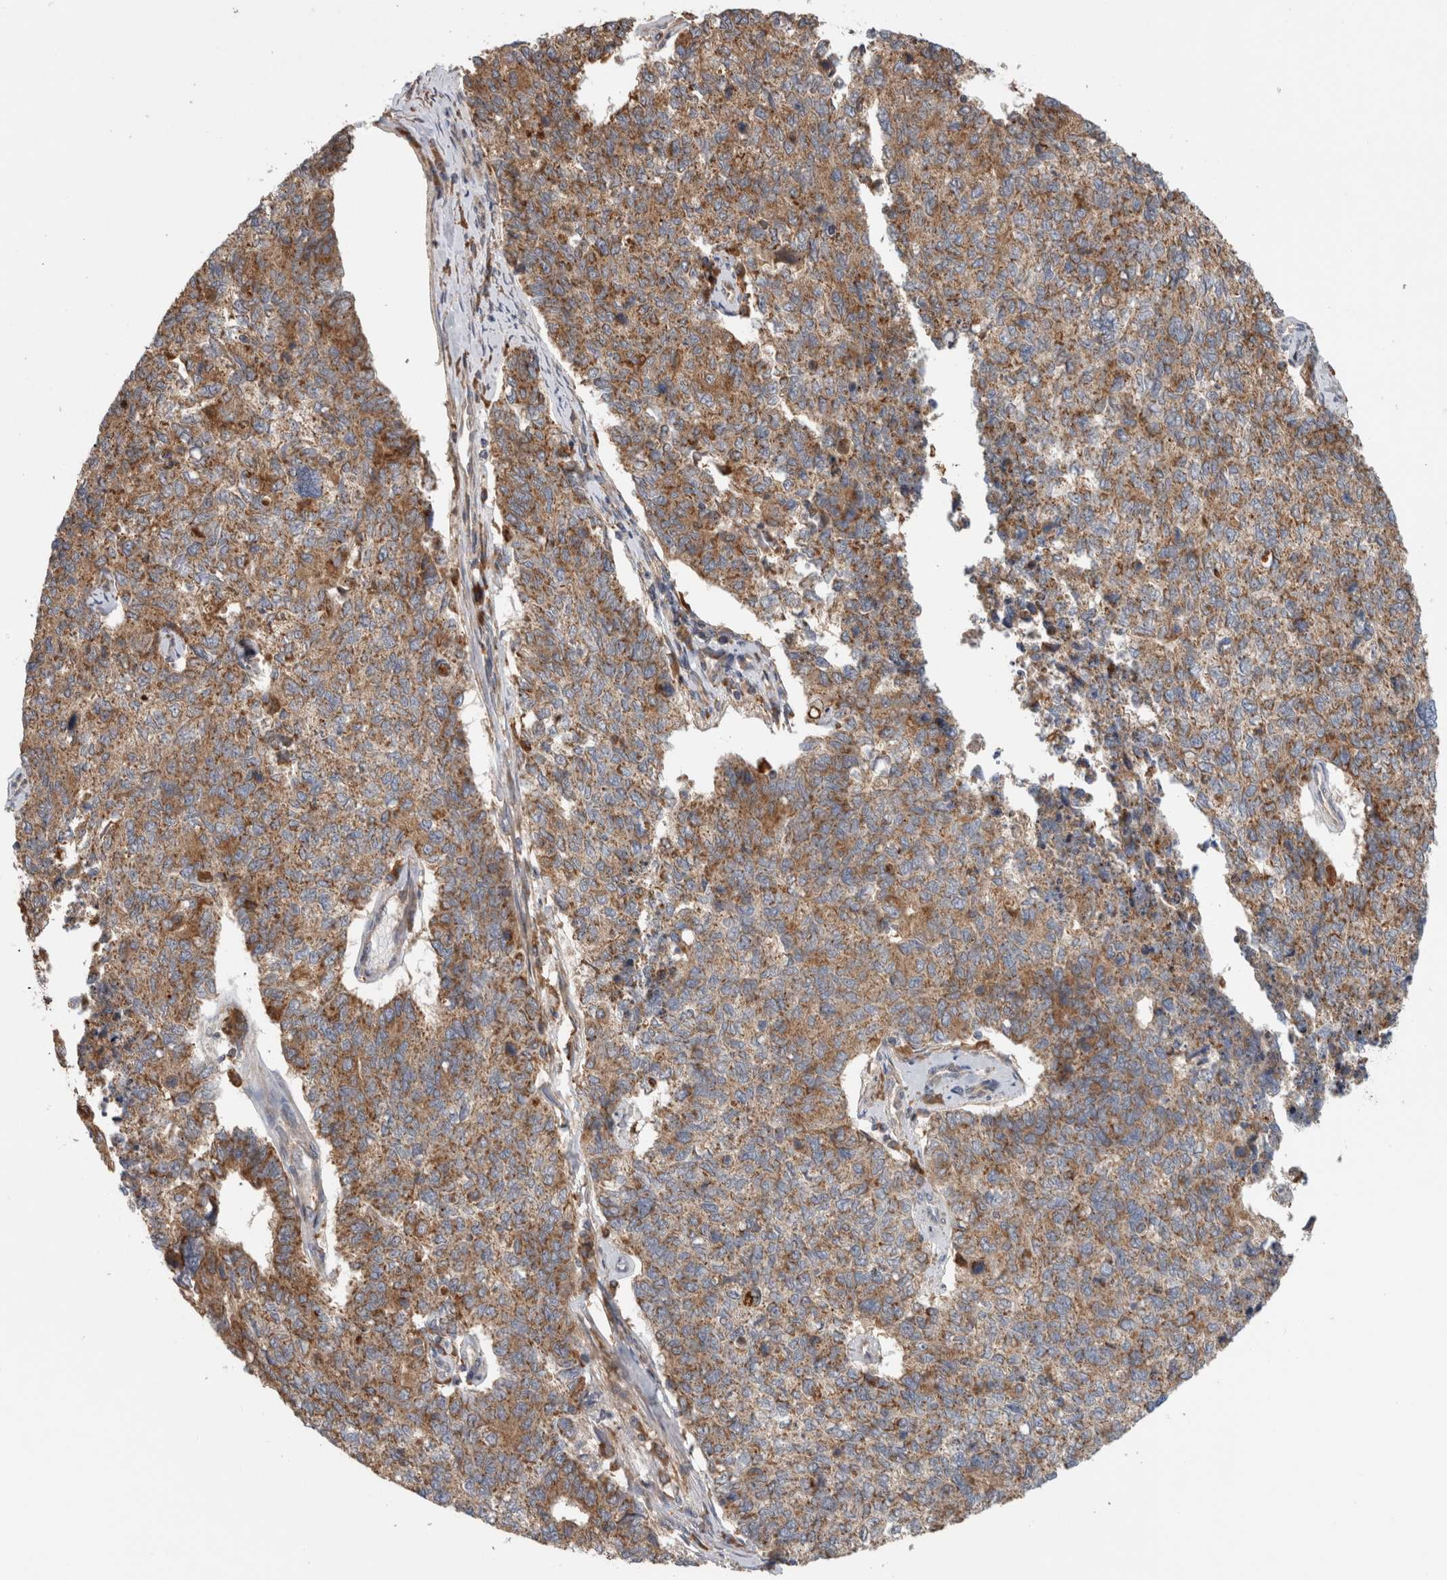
{"staining": {"intensity": "moderate", "quantity": ">75%", "location": "cytoplasmic/membranous"}, "tissue": "cervical cancer", "cell_type": "Tumor cells", "image_type": "cancer", "snomed": [{"axis": "morphology", "description": "Squamous cell carcinoma, NOS"}, {"axis": "topography", "description": "Cervix"}], "caption": "There is medium levels of moderate cytoplasmic/membranous expression in tumor cells of cervical squamous cell carcinoma, as demonstrated by immunohistochemical staining (brown color).", "gene": "ADGRL3", "patient": {"sex": "female", "age": 63}}